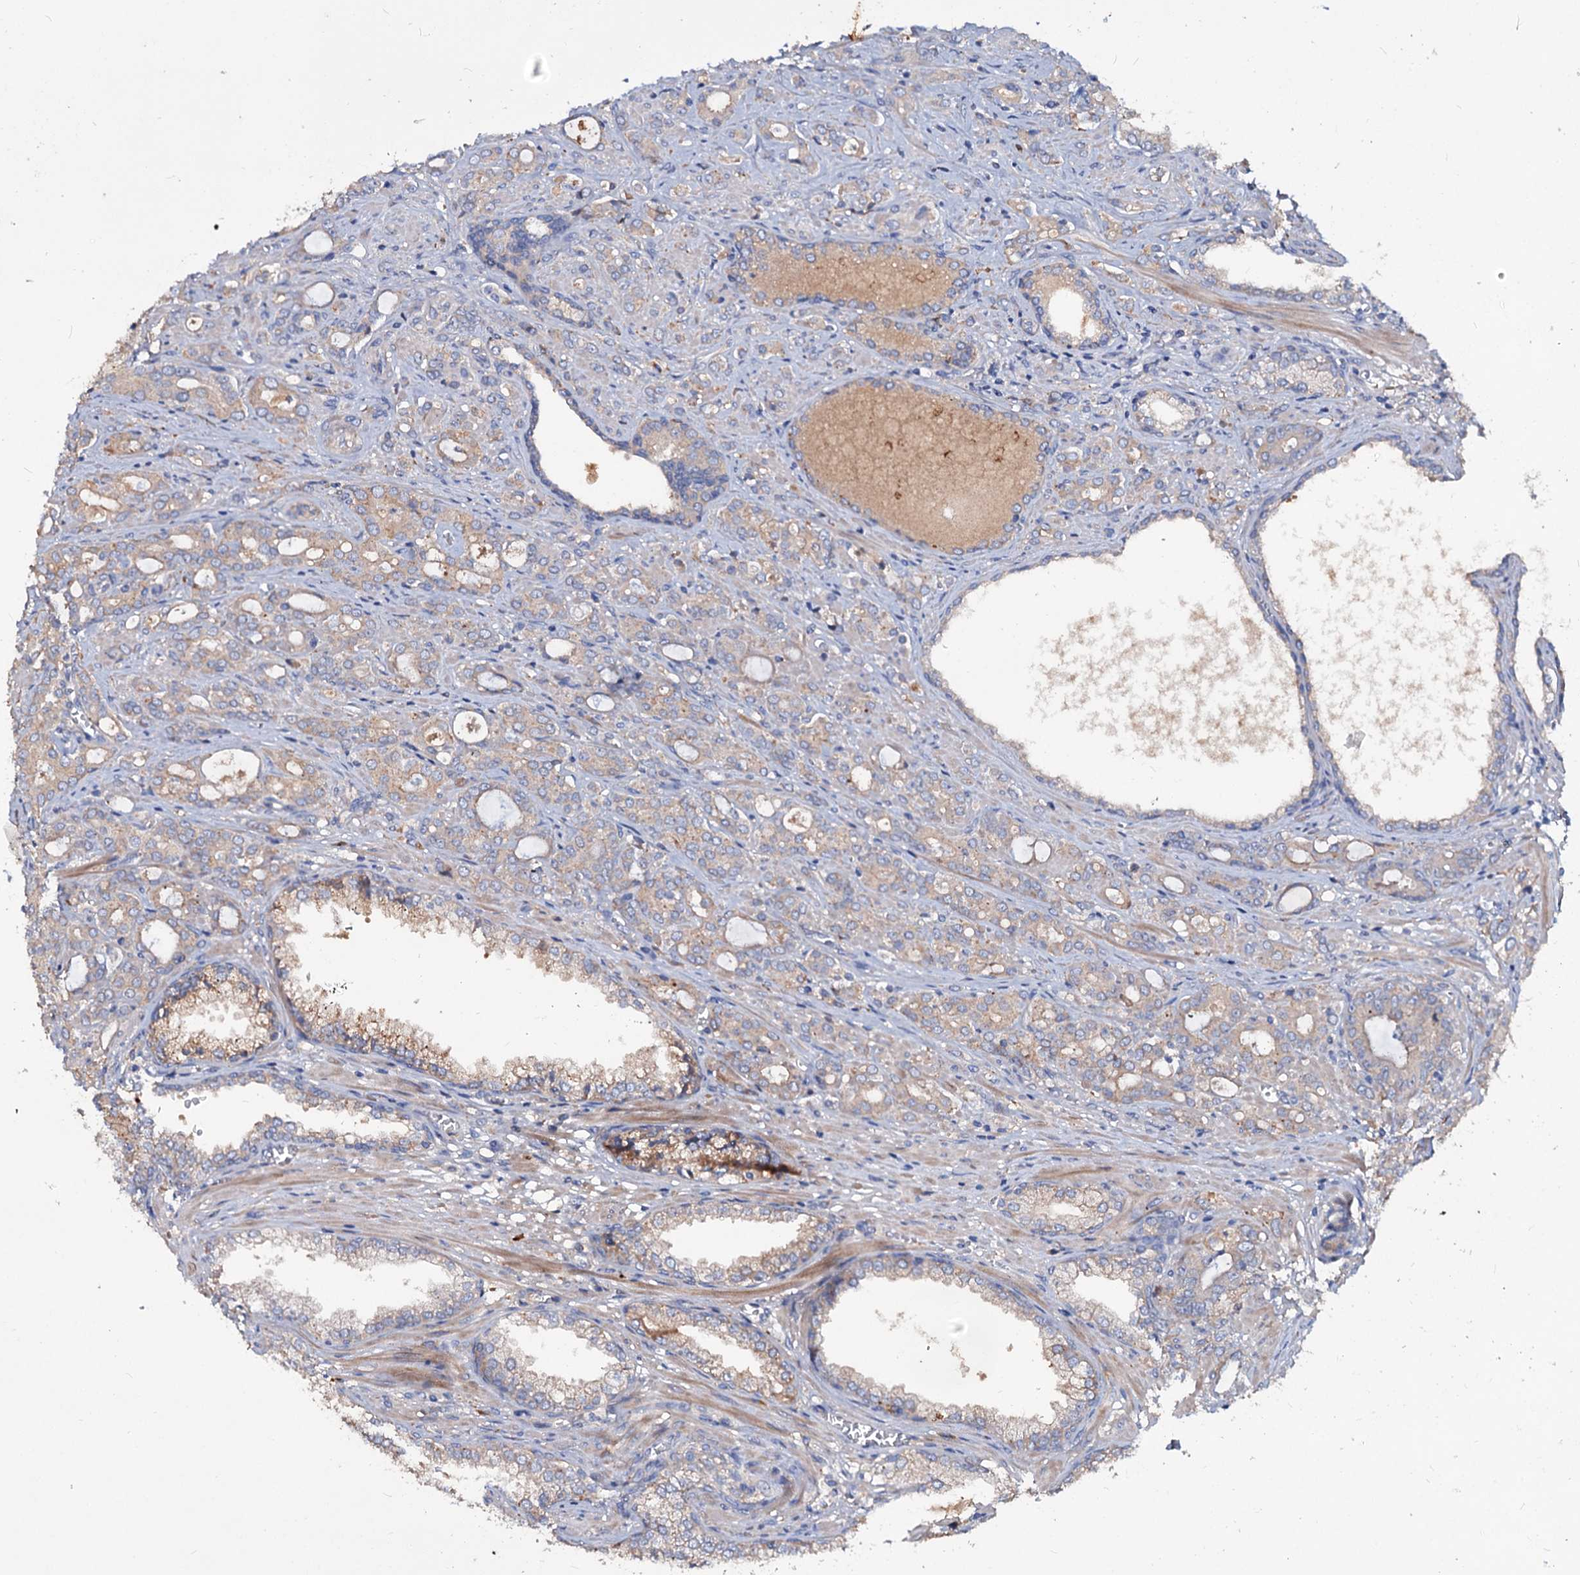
{"staining": {"intensity": "weak", "quantity": ">75%", "location": "cytoplasmic/membranous"}, "tissue": "prostate cancer", "cell_type": "Tumor cells", "image_type": "cancer", "snomed": [{"axis": "morphology", "description": "Adenocarcinoma, High grade"}, {"axis": "topography", "description": "Prostate"}], "caption": "This is an image of IHC staining of prostate adenocarcinoma (high-grade), which shows weak positivity in the cytoplasmic/membranous of tumor cells.", "gene": "ACY3", "patient": {"sex": "male", "age": 72}}